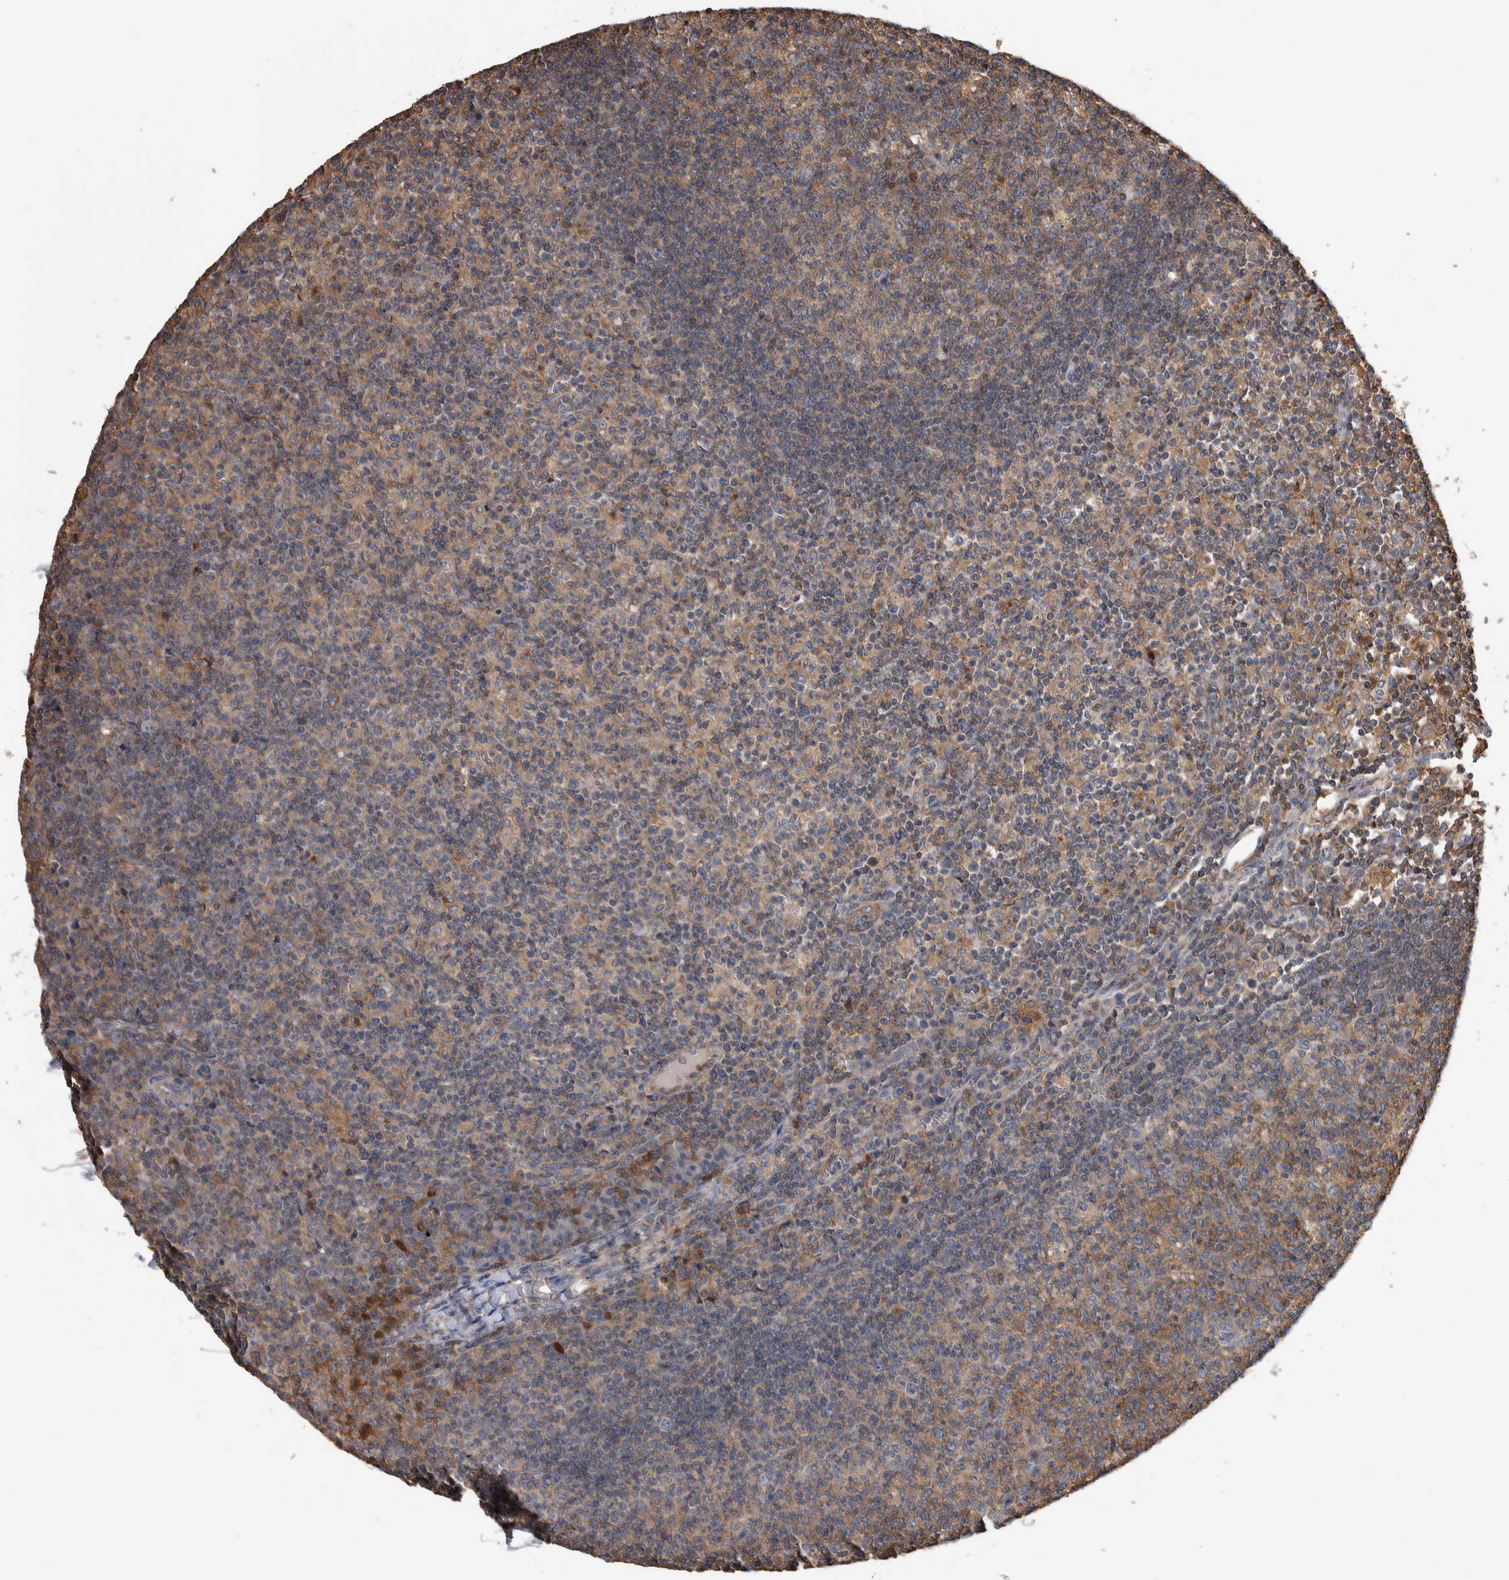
{"staining": {"intensity": "strong", "quantity": "25%-75%", "location": "cytoplasmic/membranous"}, "tissue": "lymph node", "cell_type": "Germinal center cells", "image_type": "normal", "snomed": [{"axis": "morphology", "description": "Normal tissue, NOS"}, {"axis": "morphology", "description": "Inflammation, NOS"}, {"axis": "topography", "description": "Lymph node"}], "caption": "Protein expression analysis of benign human lymph node reveals strong cytoplasmic/membranous expression in approximately 25%-75% of germinal center cells. (Brightfield microscopy of DAB IHC at high magnification).", "gene": "SDCBP", "patient": {"sex": "male", "age": 55}}